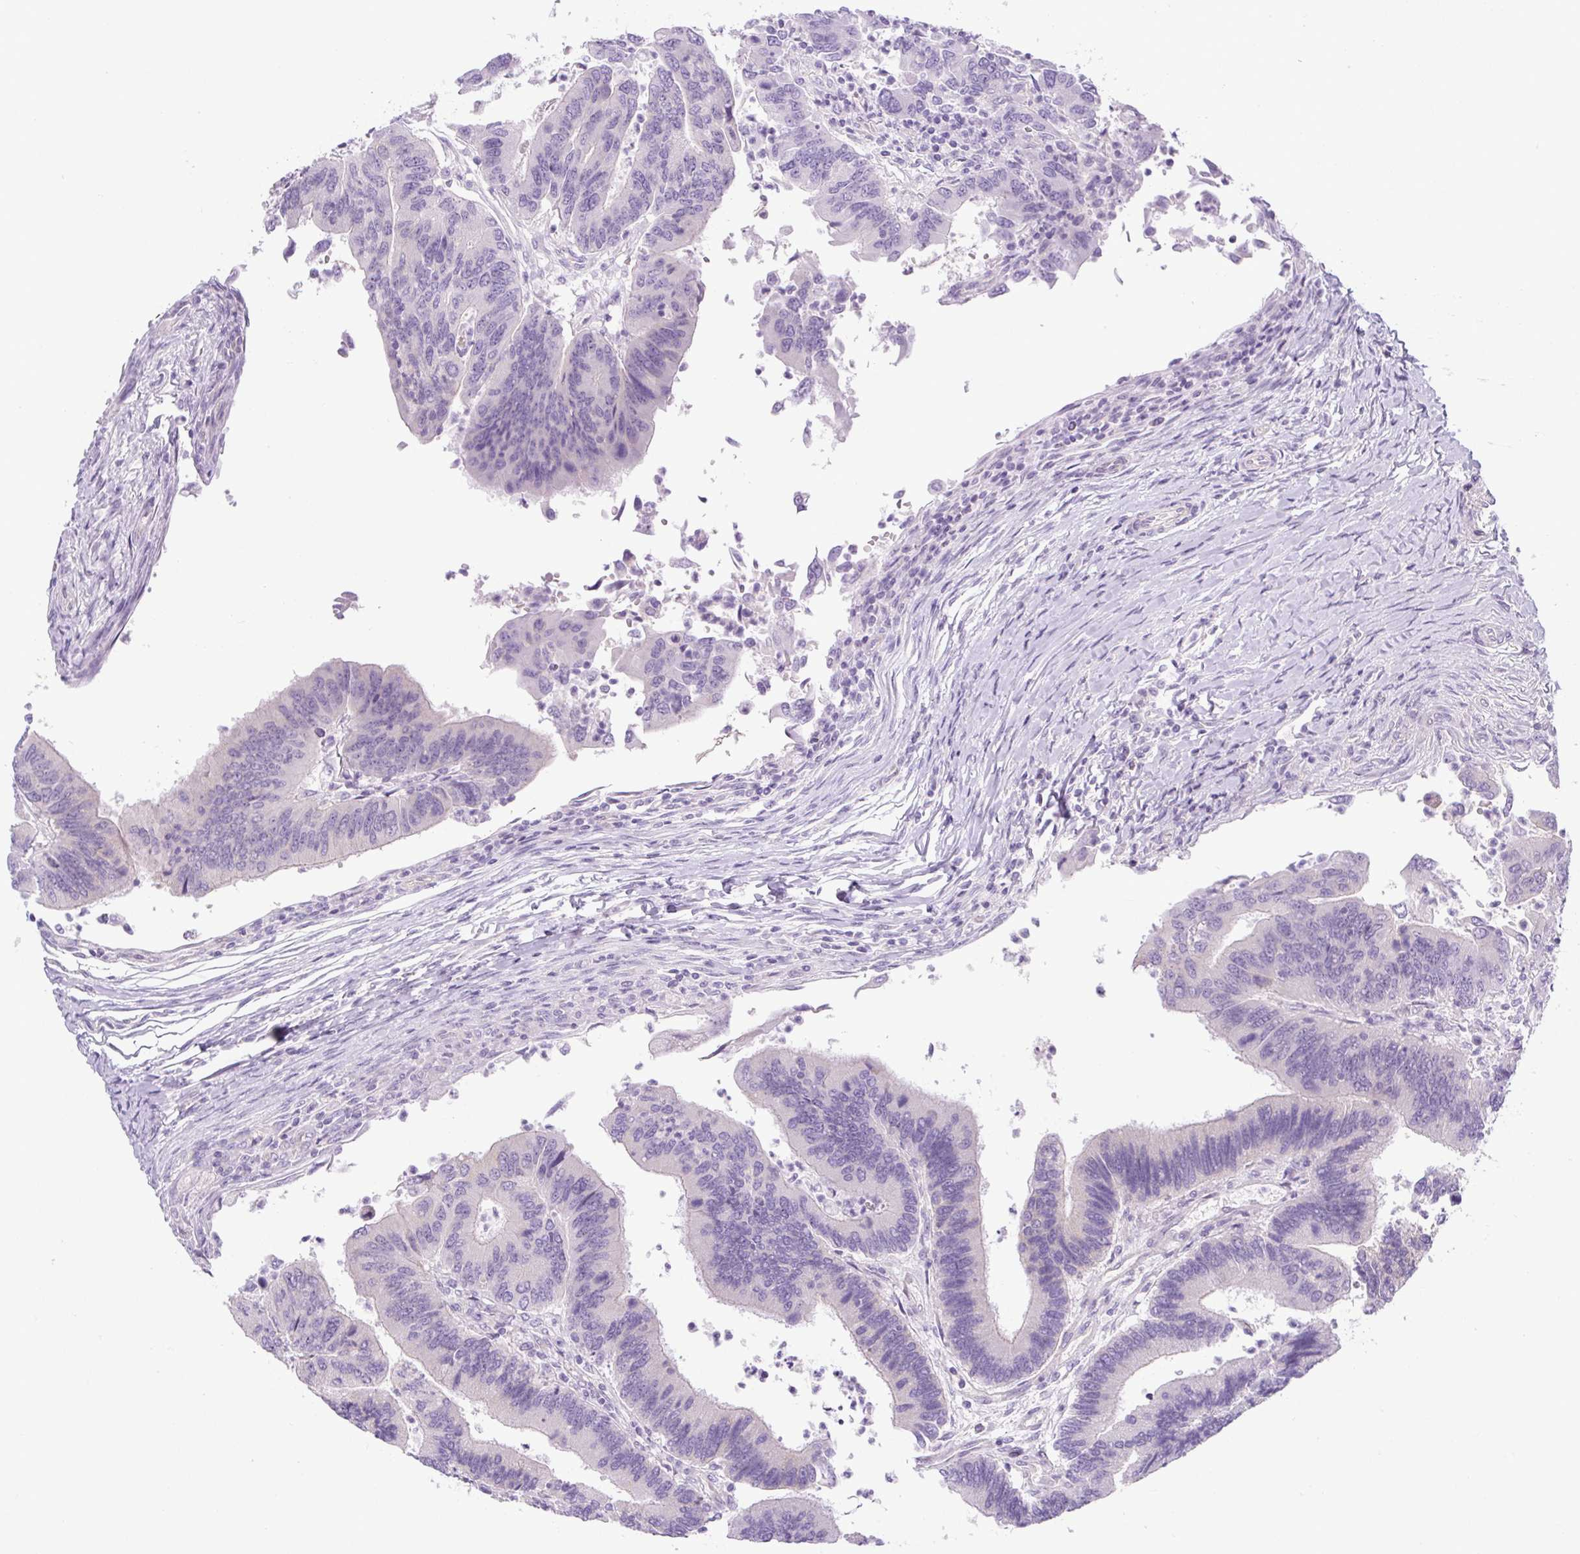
{"staining": {"intensity": "negative", "quantity": "none", "location": "none"}, "tissue": "colorectal cancer", "cell_type": "Tumor cells", "image_type": "cancer", "snomed": [{"axis": "morphology", "description": "Adenocarcinoma, NOS"}, {"axis": "topography", "description": "Colon"}], "caption": "The IHC micrograph has no significant positivity in tumor cells of colorectal adenocarcinoma tissue.", "gene": "ADAMTS19", "patient": {"sex": "female", "age": 67}}